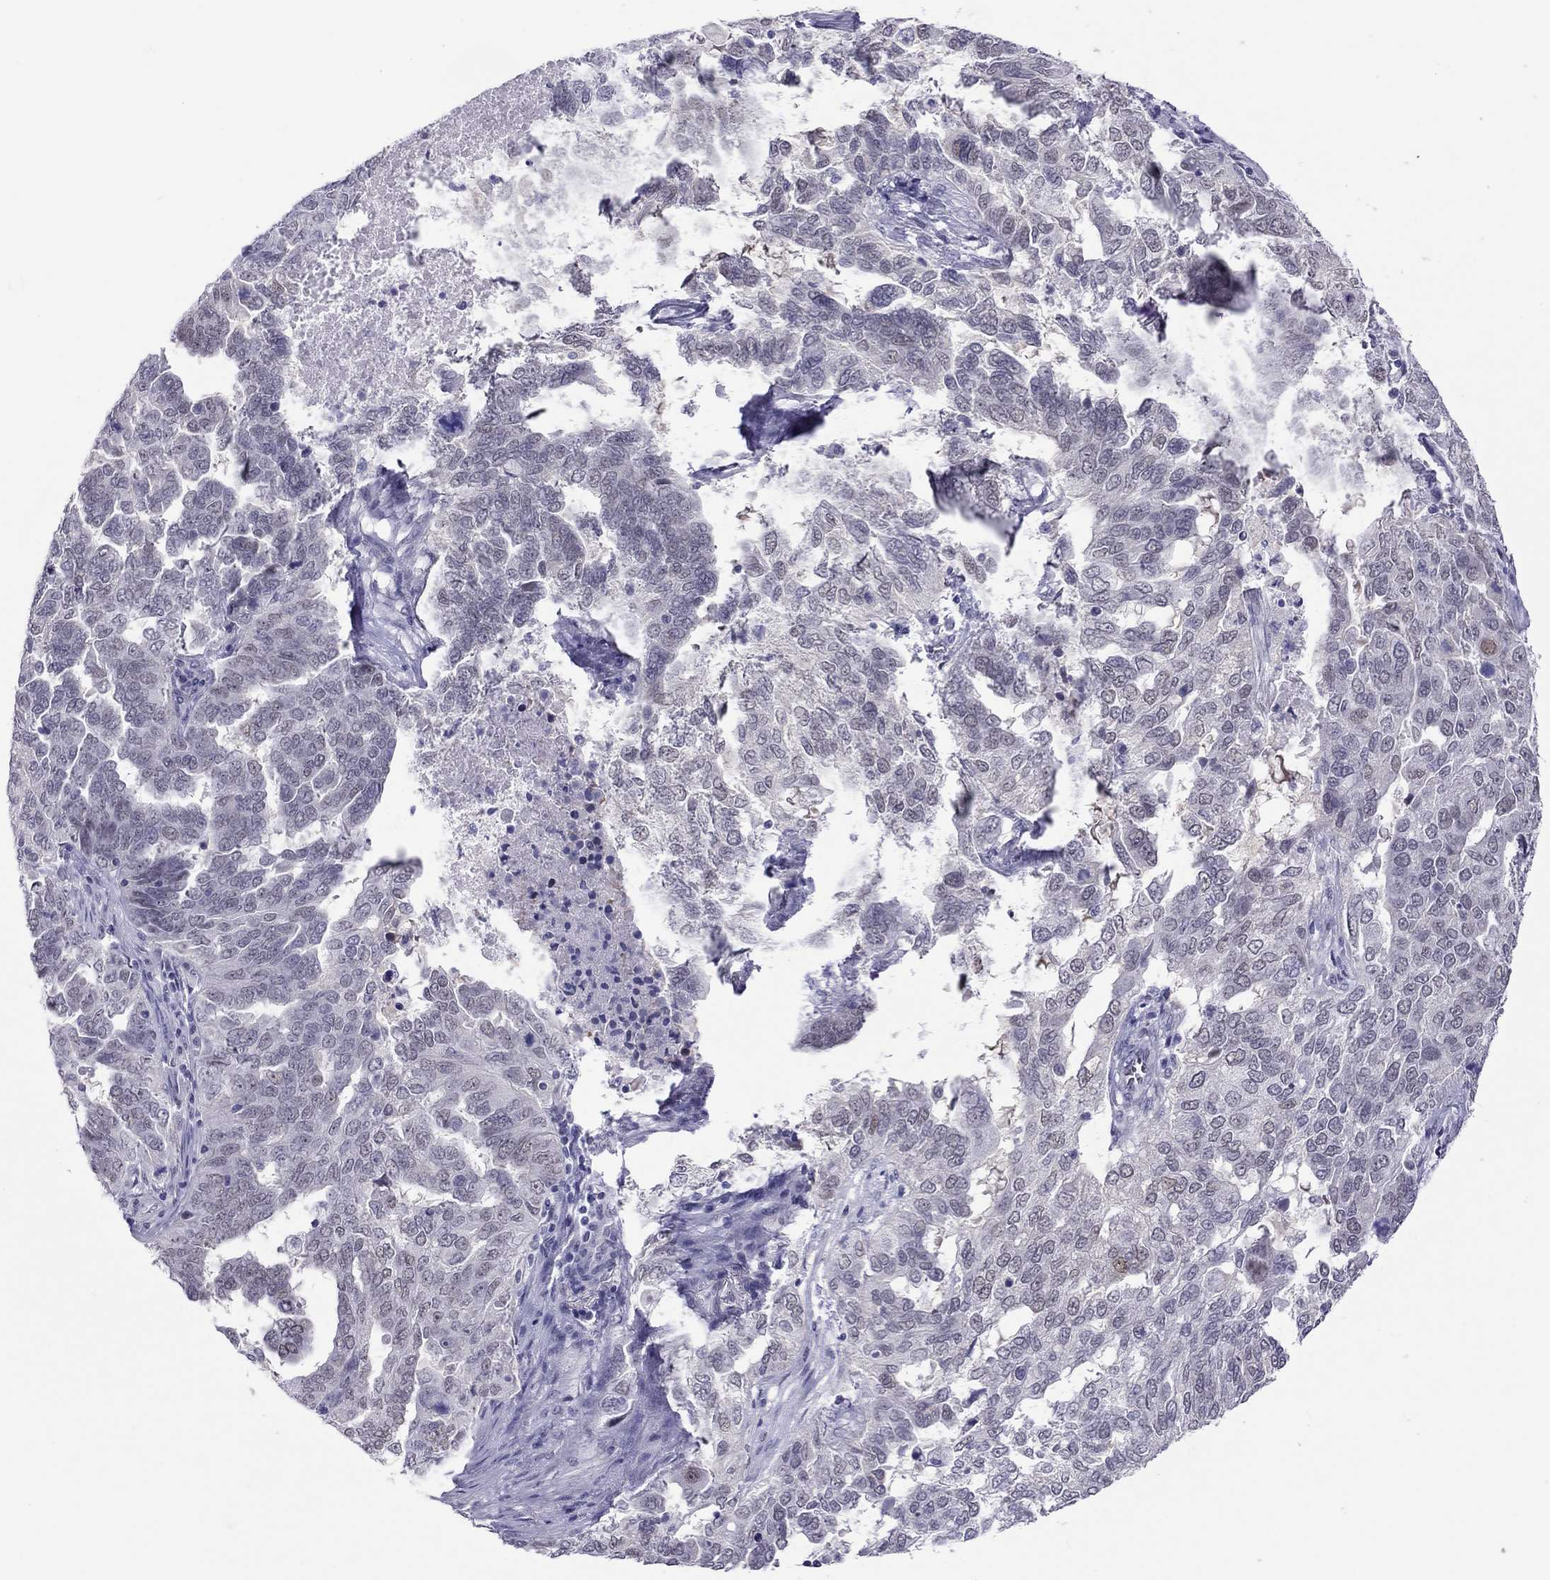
{"staining": {"intensity": "negative", "quantity": "none", "location": "none"}, "tissue": "ovarian cancer", "cell_type": "Tumor cells", "image_type": "cancer", "snomed": [{"axis": "morphology", "description": "Carcinoma, endometroid"}, {"axis": "topography", "description": "Soft tissue"}, {"axis": "topography", "description": "Ovary"}], "caption": "The photomicrograph exhibits no significant positivity in tumor cells of ovarian endometroid carcinoma.", "gene": "CHRNB3", "patient": {"sex": "female", "age": 52}}